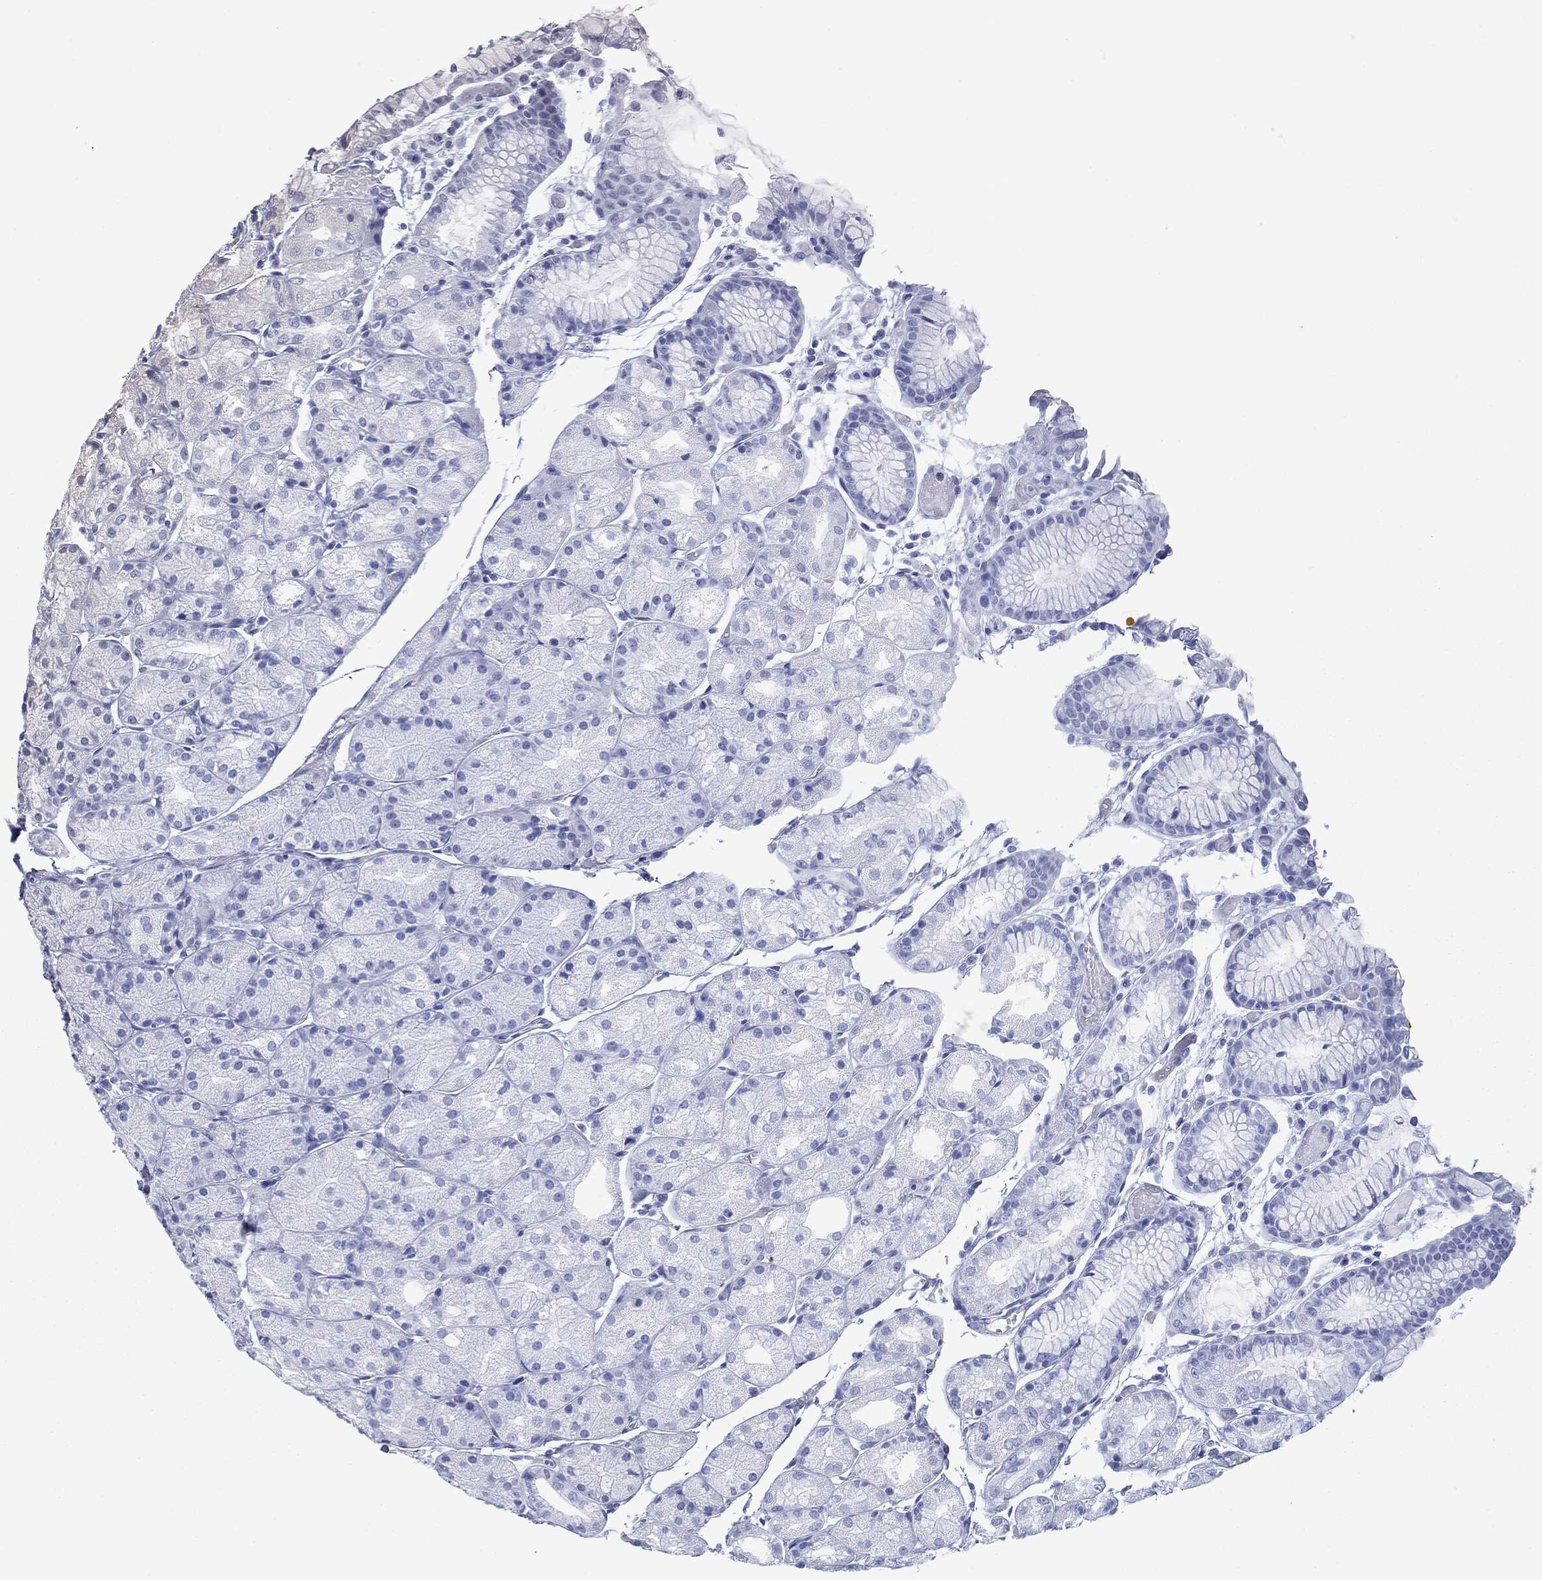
{"staining": {"intensity": "weak", "quantity": "<25%", "location": "cytoplasmic/membranous"}, "tissue": "stomach", "cell_type": "Glandular cells", "image_type": "normal", "snomed": [{"axis": "morphology", "description": "Normal tissue, NOS"}, {"axis": "topography", "description": "Stomach, upper"}], "caption": "High magnification brightfield microscopy of benign stomach stained with DAB (3,3'-diaminobenzidine) (brown) and counterstained with hematoxylin (blue): glandular cells show no significant positivity.", "gene": "ZNHIT6", "patient": {"sex": "male", "age": 72}}